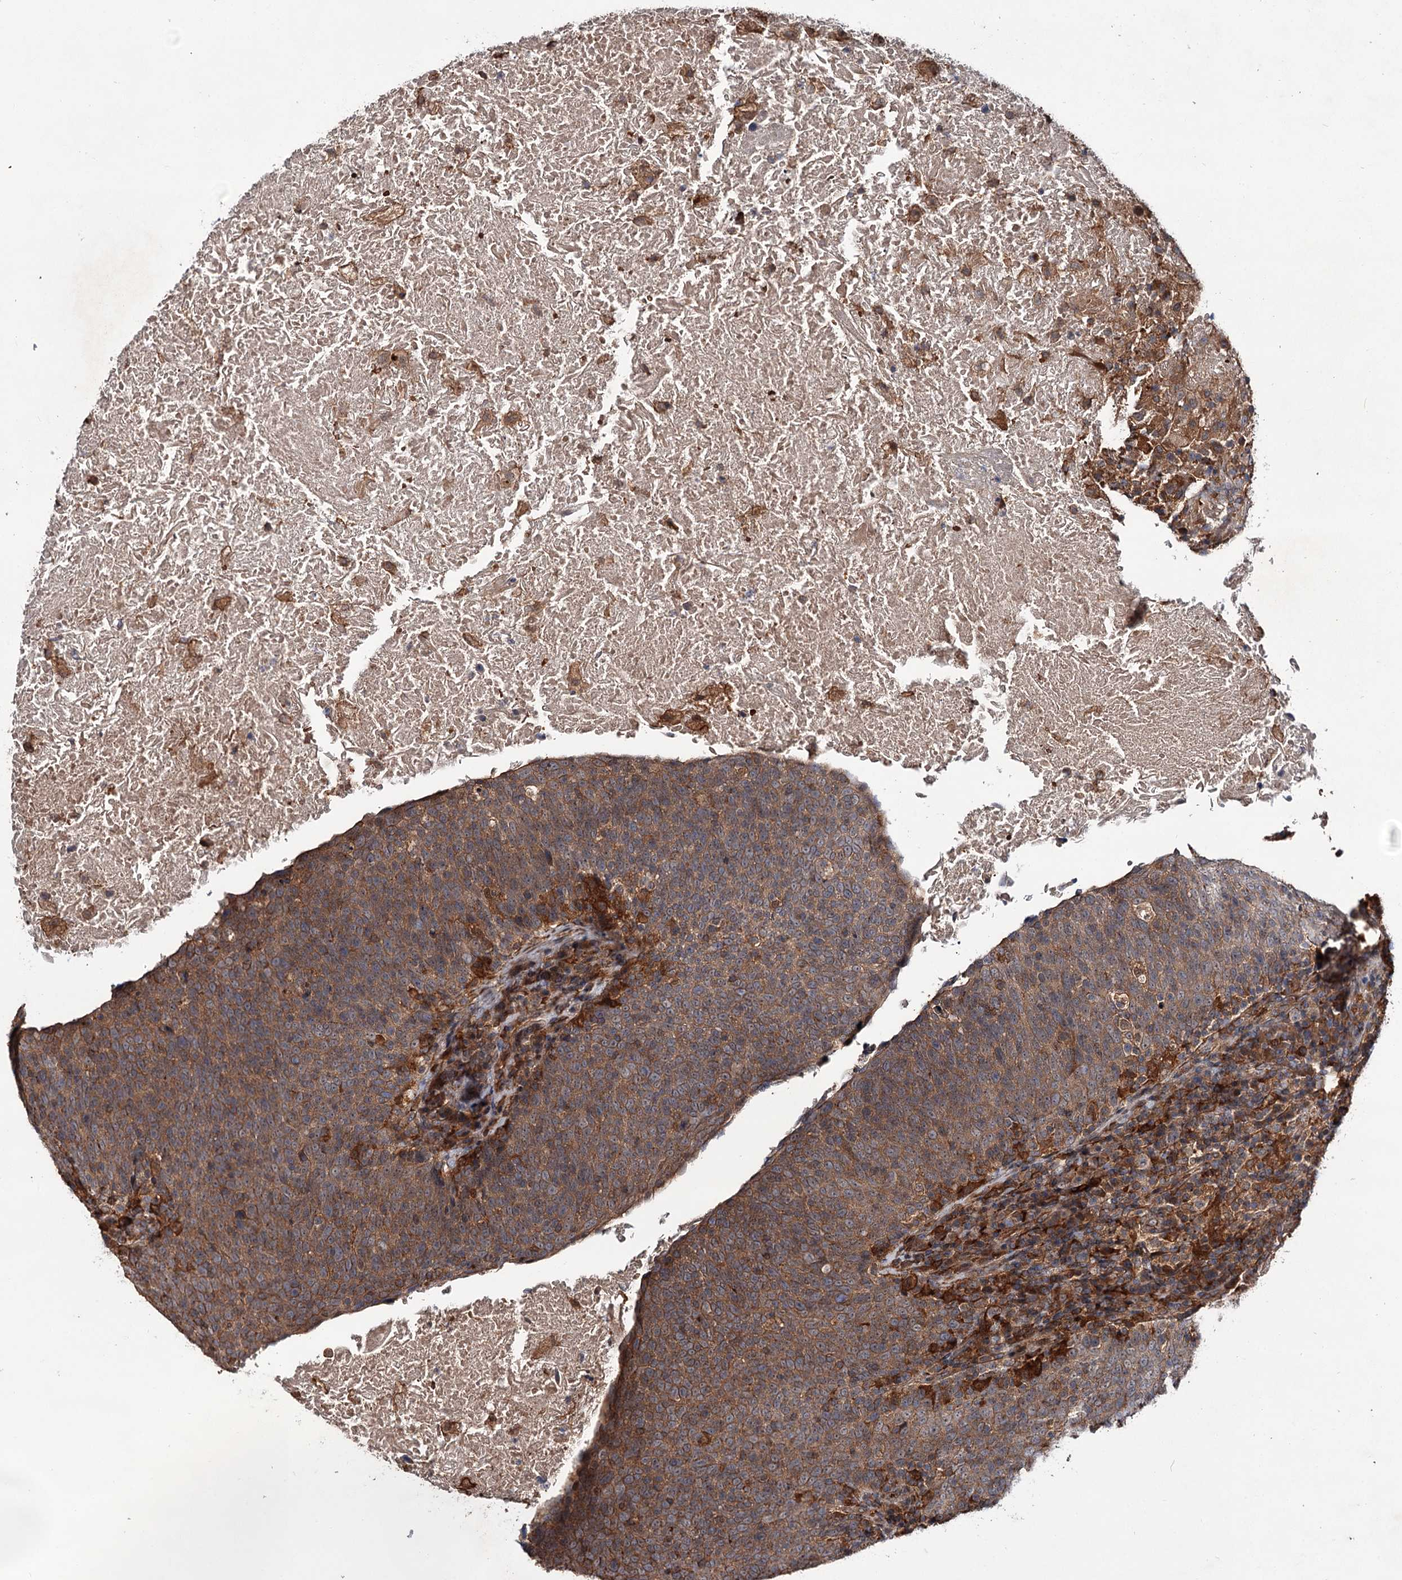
{"staining": {"intensity": "moderate", "quantity": ">75%", "location": "cytoplasmic/membranous"}, "tissue": "head and neck cancer", "cell_type": "Tumor cells", "image_type": "cancer", "snomed": [{"axis": "morphology", "description": "Squamous cell carcinoma, NOS"}, {"axis": "morphology", "description": "Squamous cell carcinoma, metastatic, NOS"}, {"axis": "topography", "description": "Lymph node"}, {"axis": "topography", "description": "Head-Neck"}], "caption": "Immunohistochemical staining of human head and neck cancer (metastatic squamous cell carcinoma) displays moderate cytoplasmic/membranous protein positivity in about >75% of tumor cells.", "gene": "GRIP1", "patient": {"sex": "male", "age": 62}}